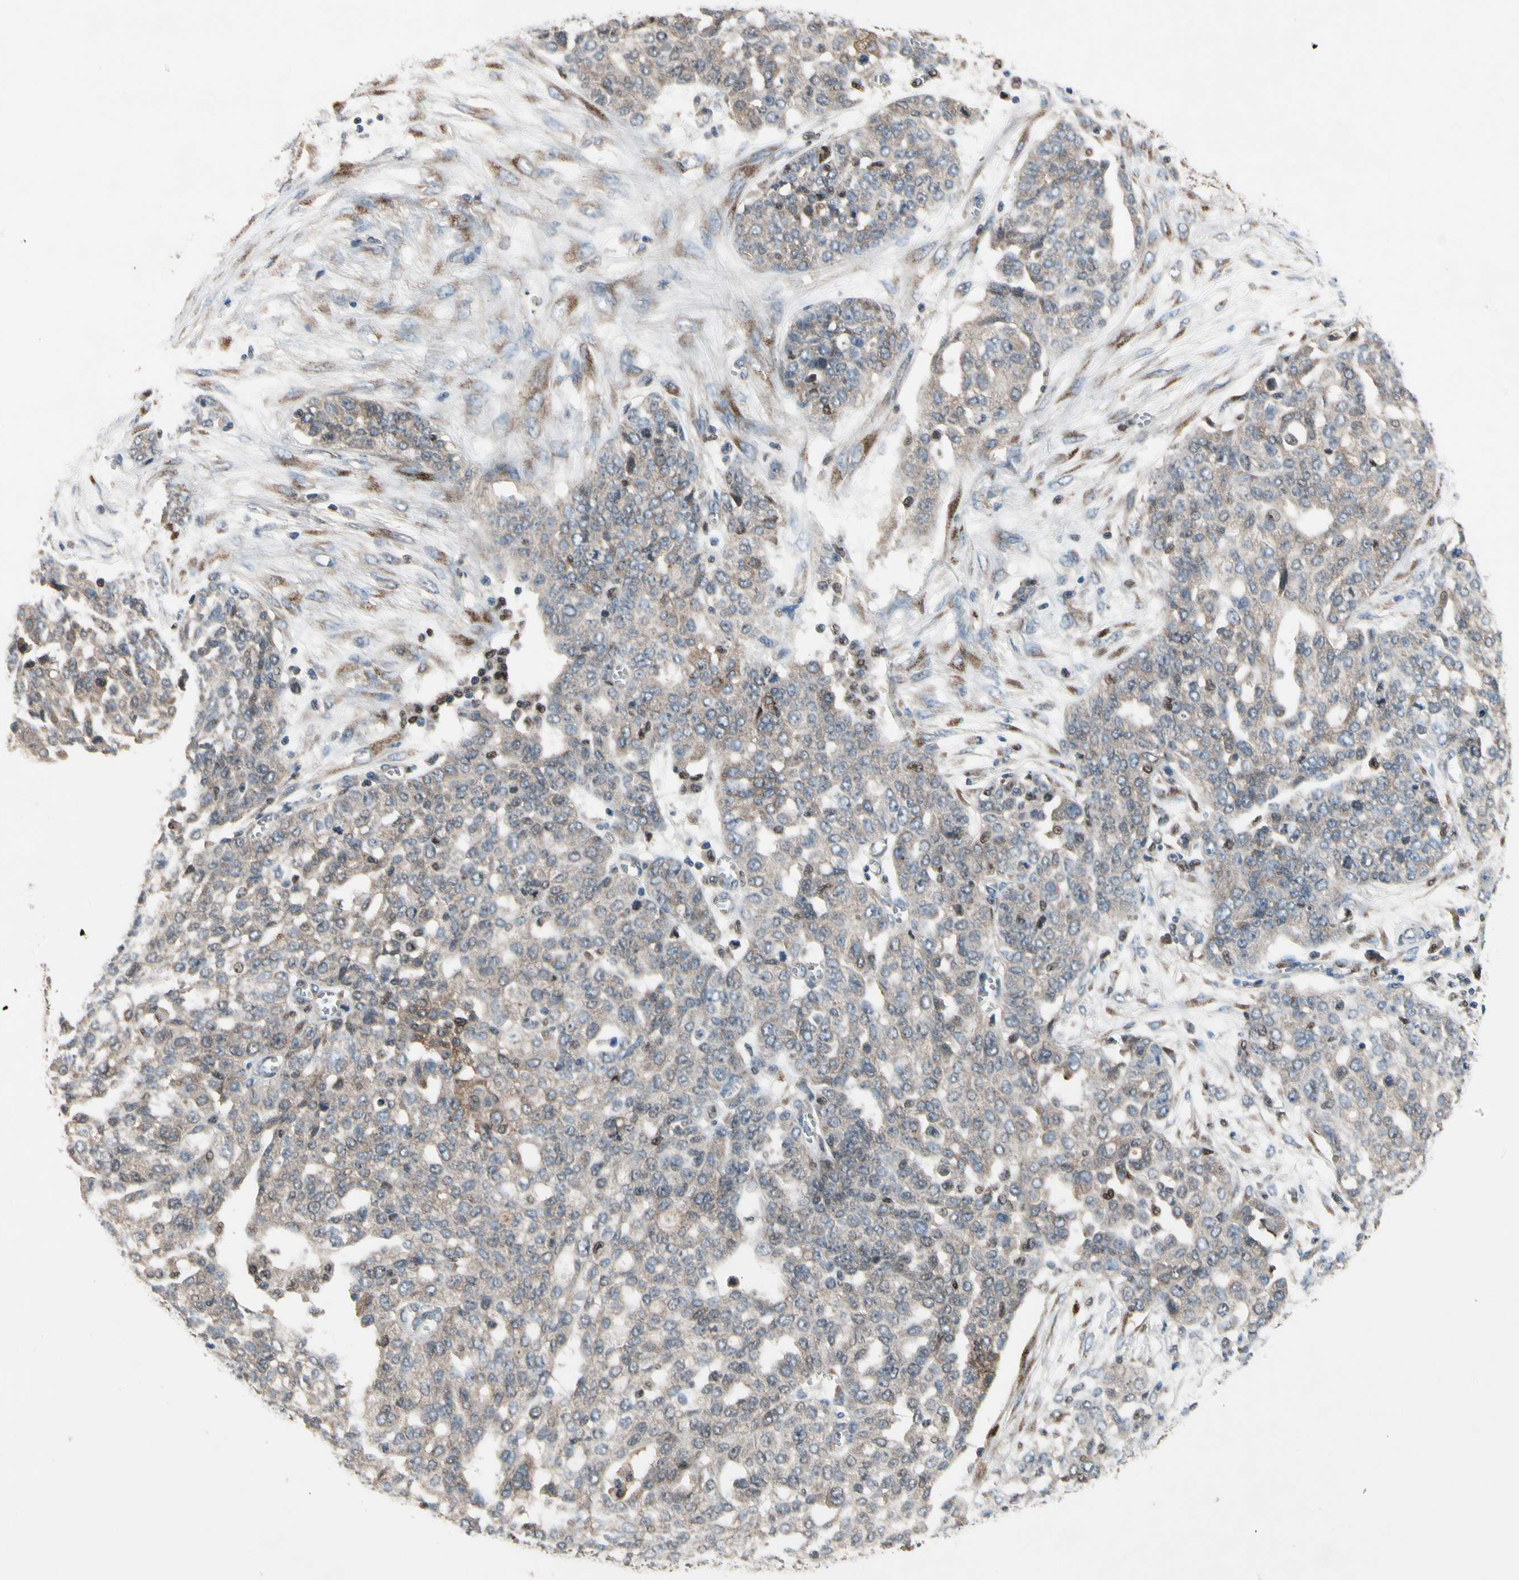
{"staining": {"intensity": "negative", "quantity": "none", "location": "none"}, "tissue": "ovarian cancer", "cell_type": "Tumor cells", "image_type": "cancer", "snomed": [{"axis": "morphology", "description": "Cystadenocarcinoma, serous, NOS"}, {"axis": "topography", "description": "Soft tissue"}, {"axis": "topography", "description": "Ovary"}], "caption": "Tumor cells show no significant positivity in serous cystadenocarcinoma (ovarian).", "gene": "CGREF1", "patient": {"sex": "female", "age": 57}}